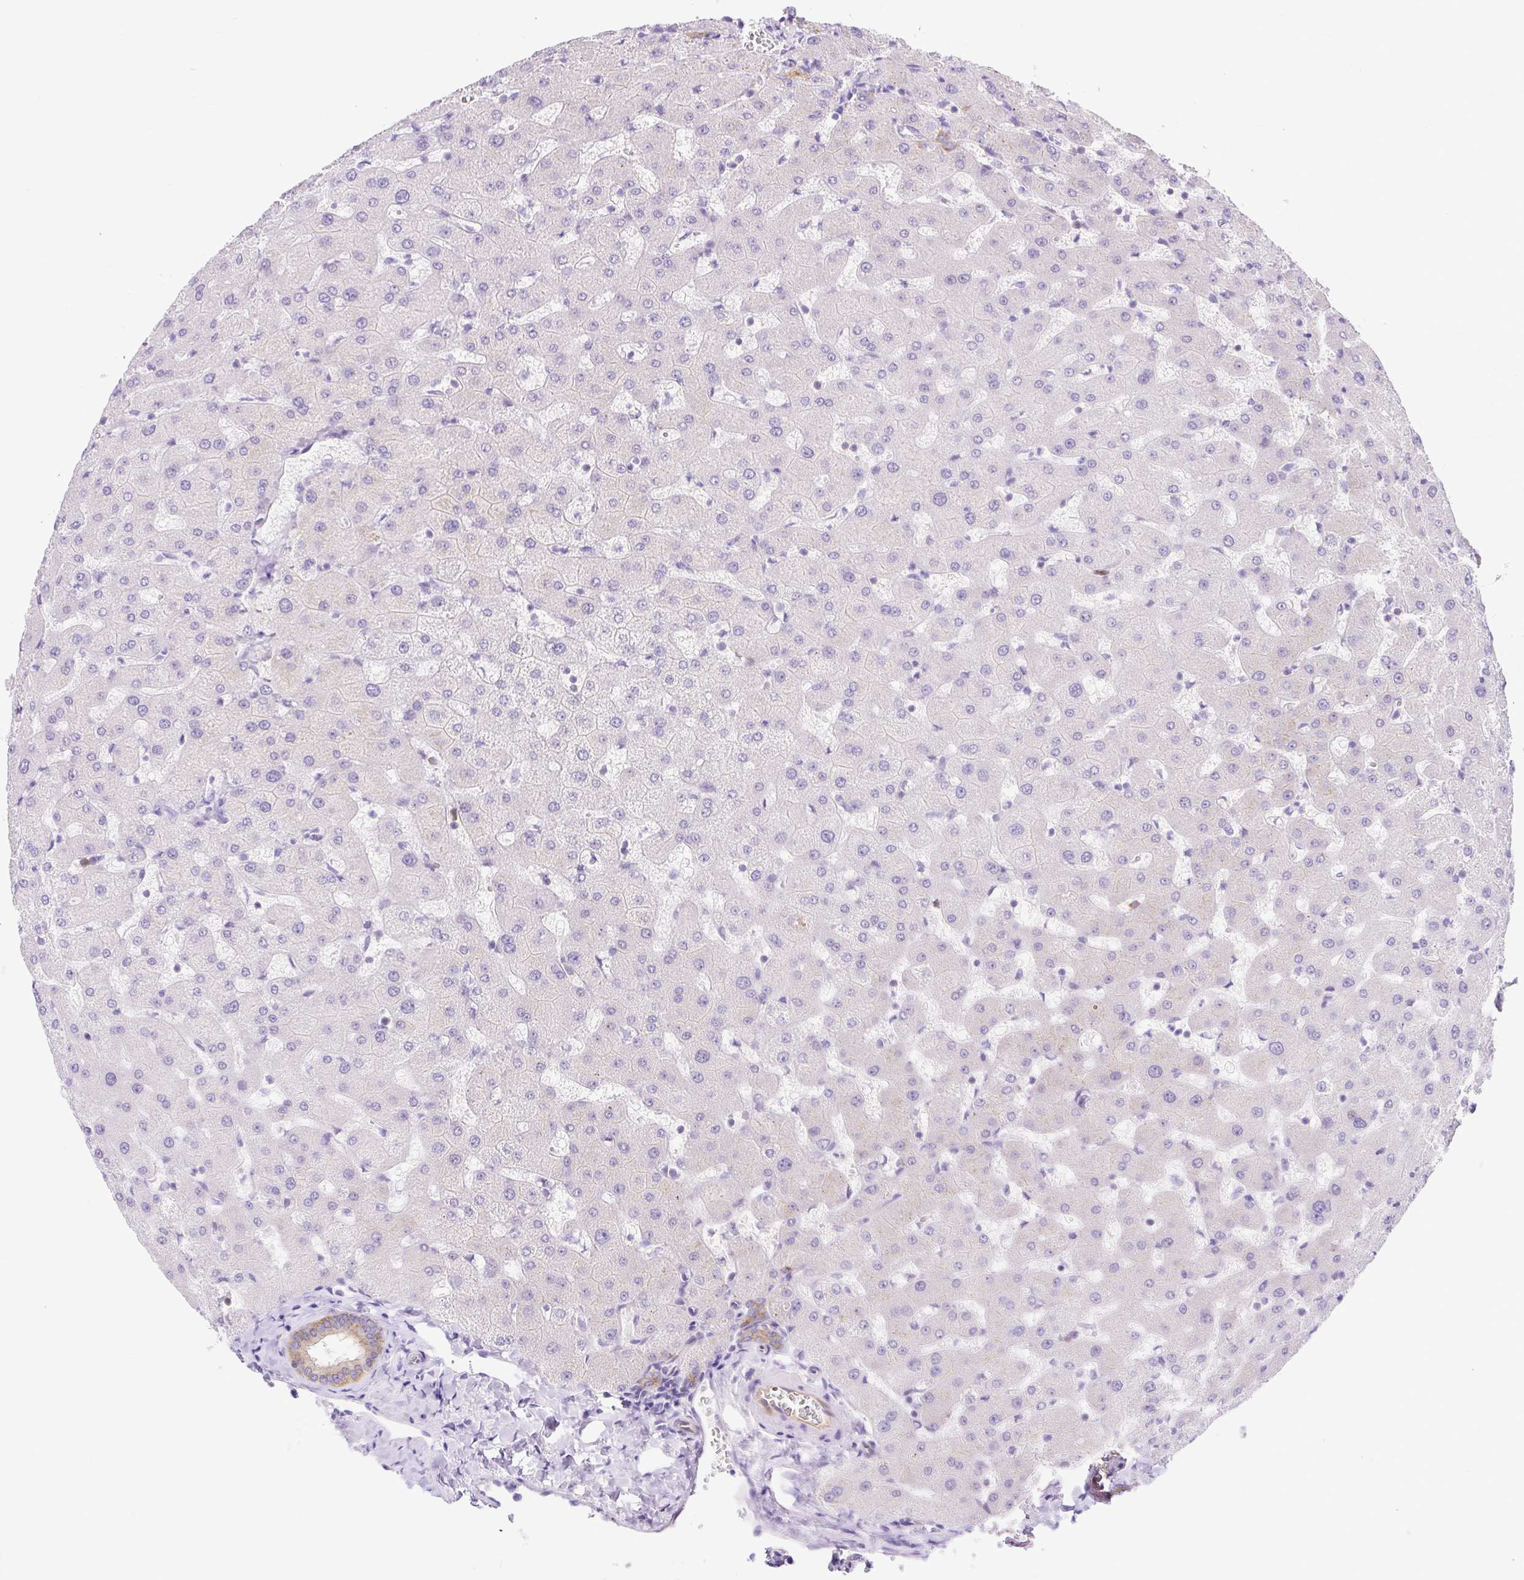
{"staining": {"intensity": "moderate", "quantity": ">75%", "location": "cytoplasmic/membranous"}, "tissue": "liver", "cell_type": "Cholangiocytes", "image_type": "normal", "snomed": [{"axis": "morphology", "description": "Normal tissue, NOS"}, {"axis": "topography", "description": "Liver"}], "caption": "Immunohistochemistry of benign liver displays medium levels of moderate cytoplasmic/membranous expression in about >75% of cholangiocytes. (Brightfield microscopy of DAB IHC at high magnification).", "gene": "HIP1R", "patient": {"sex": "female", "age": 63}}